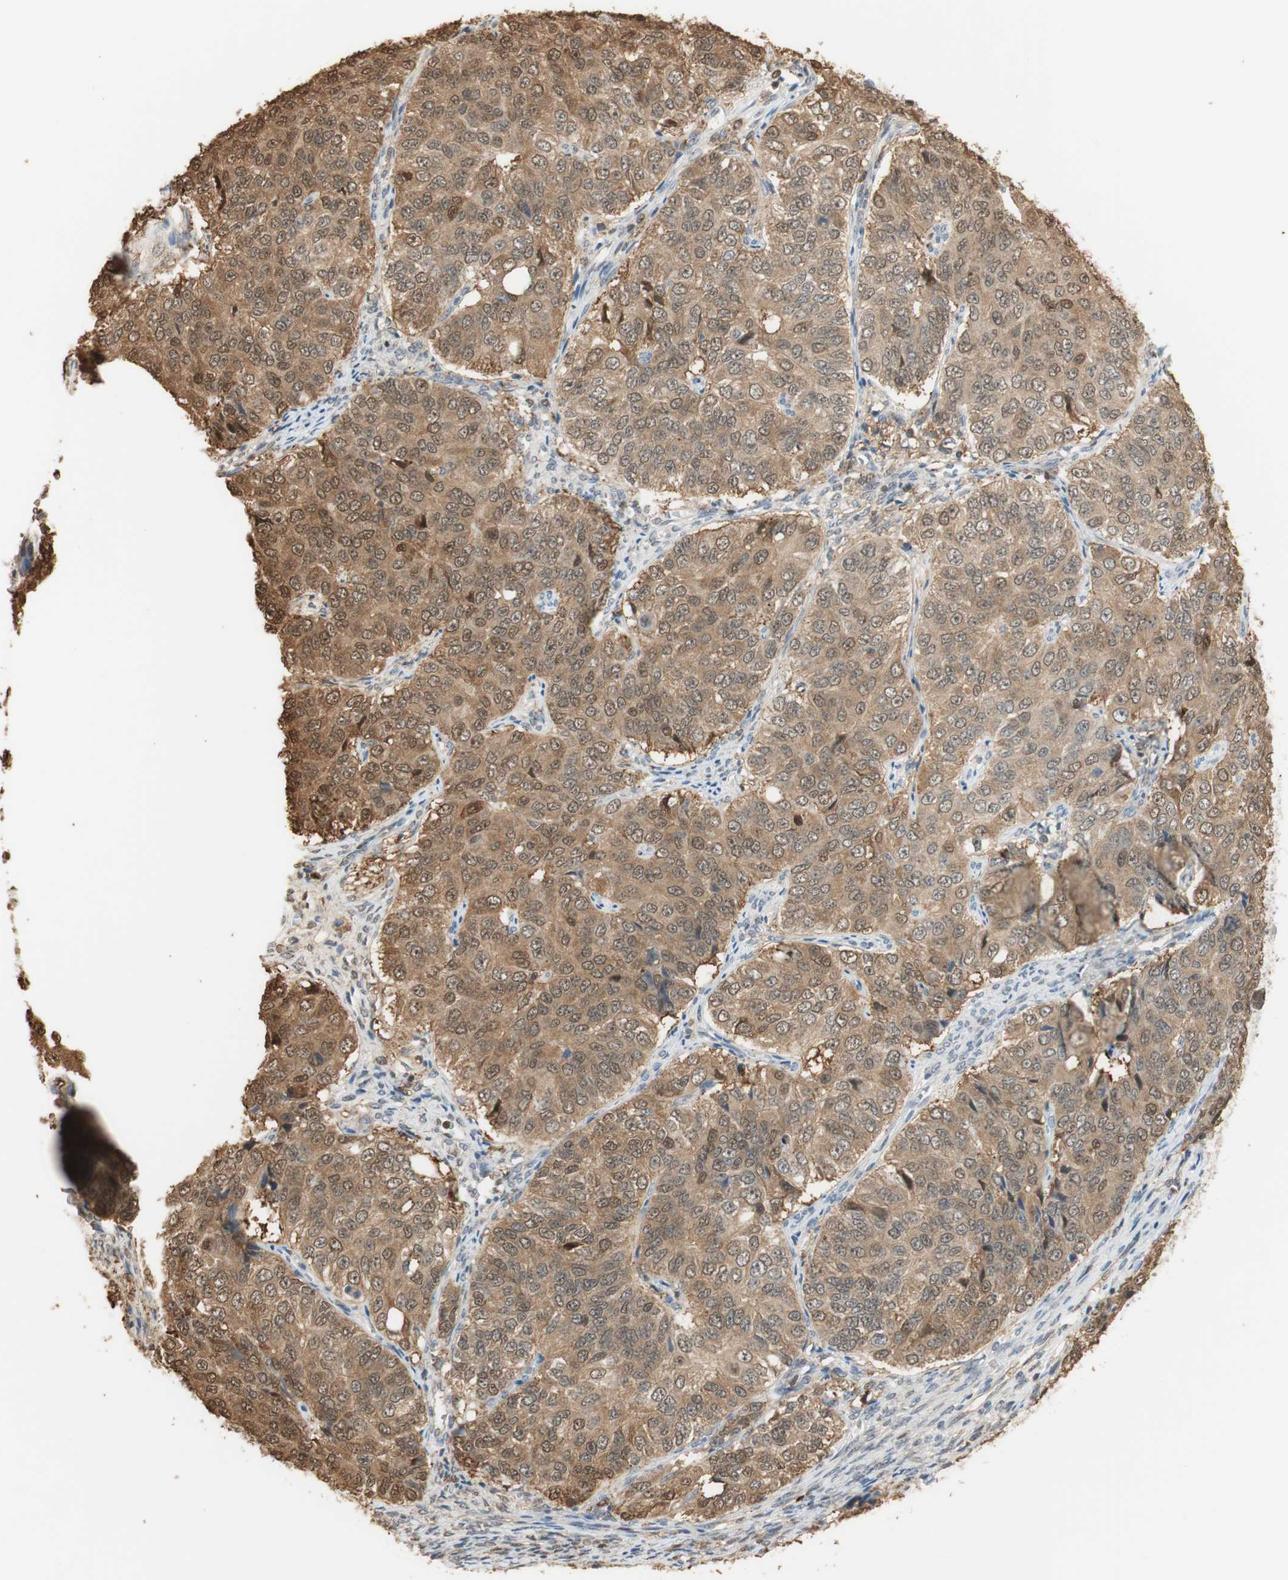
{"staining": {"intensity": "moderate", "quantity": ">75%", "location": "cytoplasmic/membranous,nuclear"}, "tissue": "ovarian cancer", "cell_type": "Tumor cells", "image_type": "cancer", "snomed": [{"axis": "morphology", "description": "Carcinoma, endometroid"}, {"axis": "topography", "description": "Ovary"}], "caption": "Protein staining reveals moderate cytoplasmic/membranous and nuclear staining in approximately >75% of tumor cells in ovarian cancer.", "gene": "NAP1L4", "patient": {"sex": "female", "age": 51}}